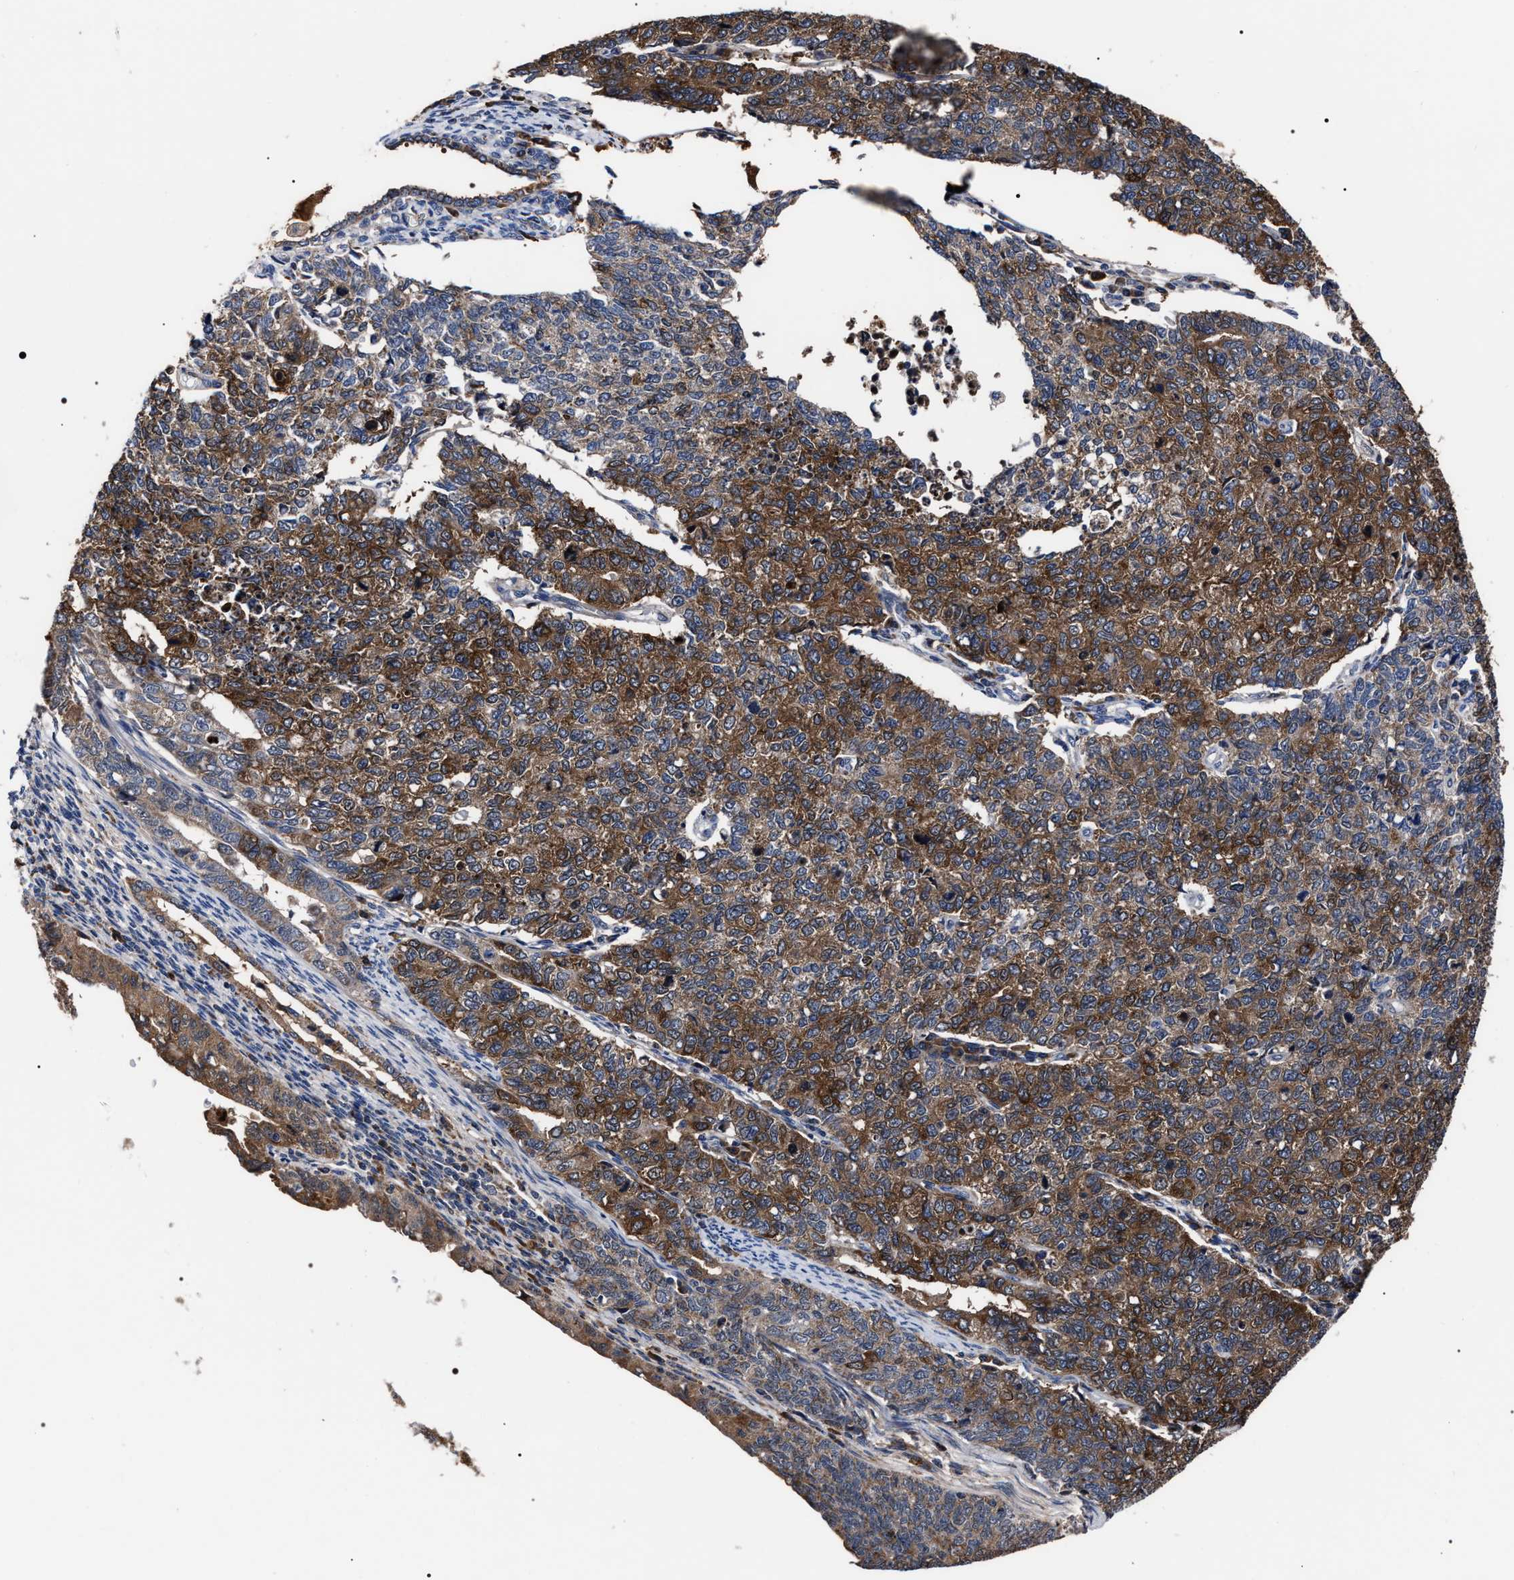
{"staining": {"intensity": "moderate", "quantity": ">75%", "location": "cytoplasmic/membranous"}, "tissue": "cervical cancer", "cell_type": "Tumor cells", "image_type": "cancer", "snomed": [{"axis": "morphology", "description": "Squamous cell carcinoma, NOS"}, {"axis": "topography", "description": "Cervix"}], "caption": "Squamous cell carcinoma (cervical) stained with a brown dye exhibits moderate cytoplasmic/membranous positive positivity in about >75% of tumor cells.", "gene": "MACC1", "patient": {"sex": "female", "age": 63}}